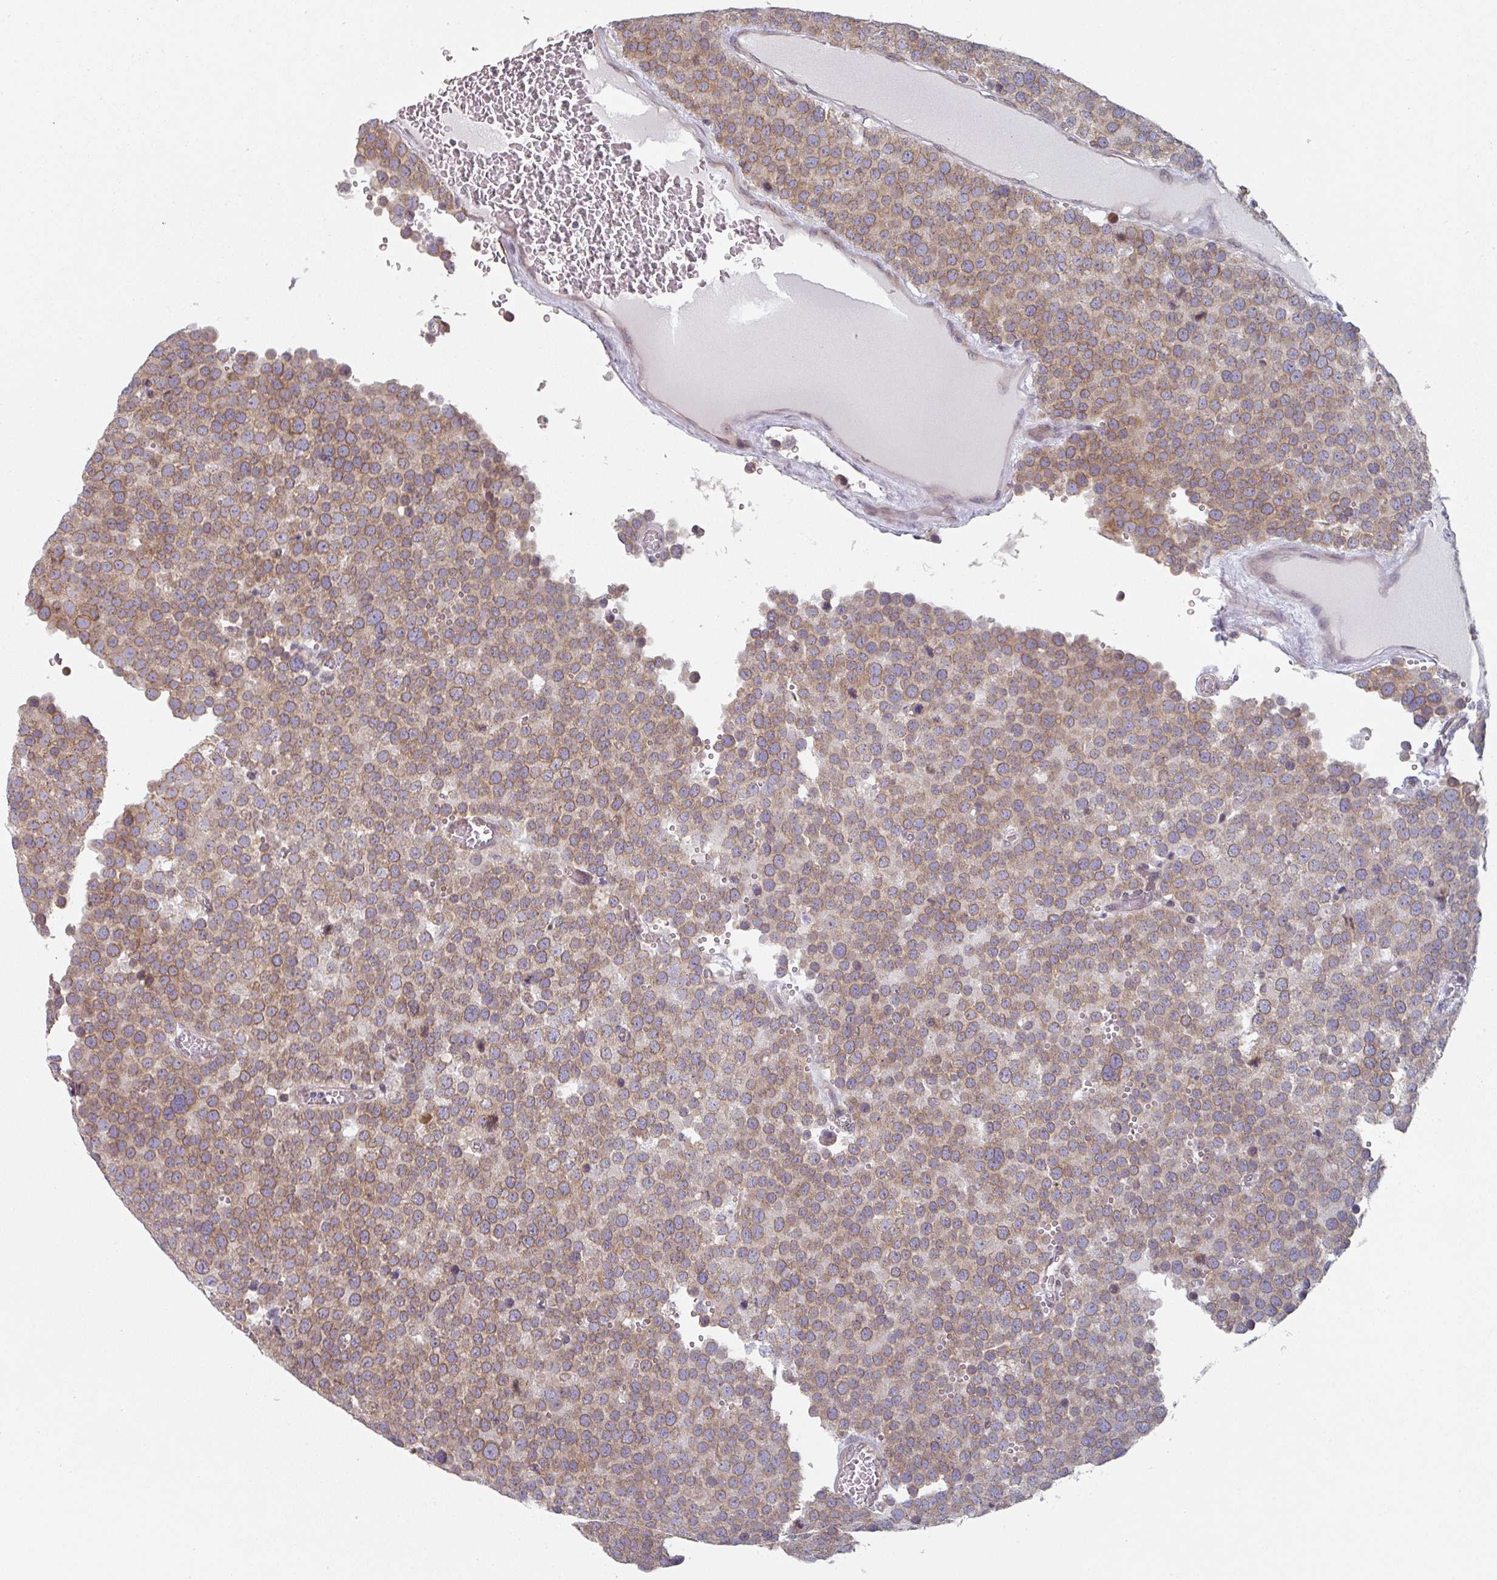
{"staining": {"intensity": "moderate", "quantity": ">75%", "location": "cytoplasmic/membranous"}, "tissue": "testis cancer", "cell_type": "Tumor cells", "image_type": "cancer", "snomed": [{"axis": "morphology", "description": "Normal tissue, NOS"}, {"axis": "morphology", "description": "Seminoma, NOS"}, {"axis": "topography", "description": "Testis"}], "caption": "This is an image of immunohistochemistry (IHC) staining of seminoma (testis), which shows moderate positivity in the cytoplasmic/membranous of tumor cells.", "gene": "TAPT1", "patient": {"sex": "male", "age": 71}}